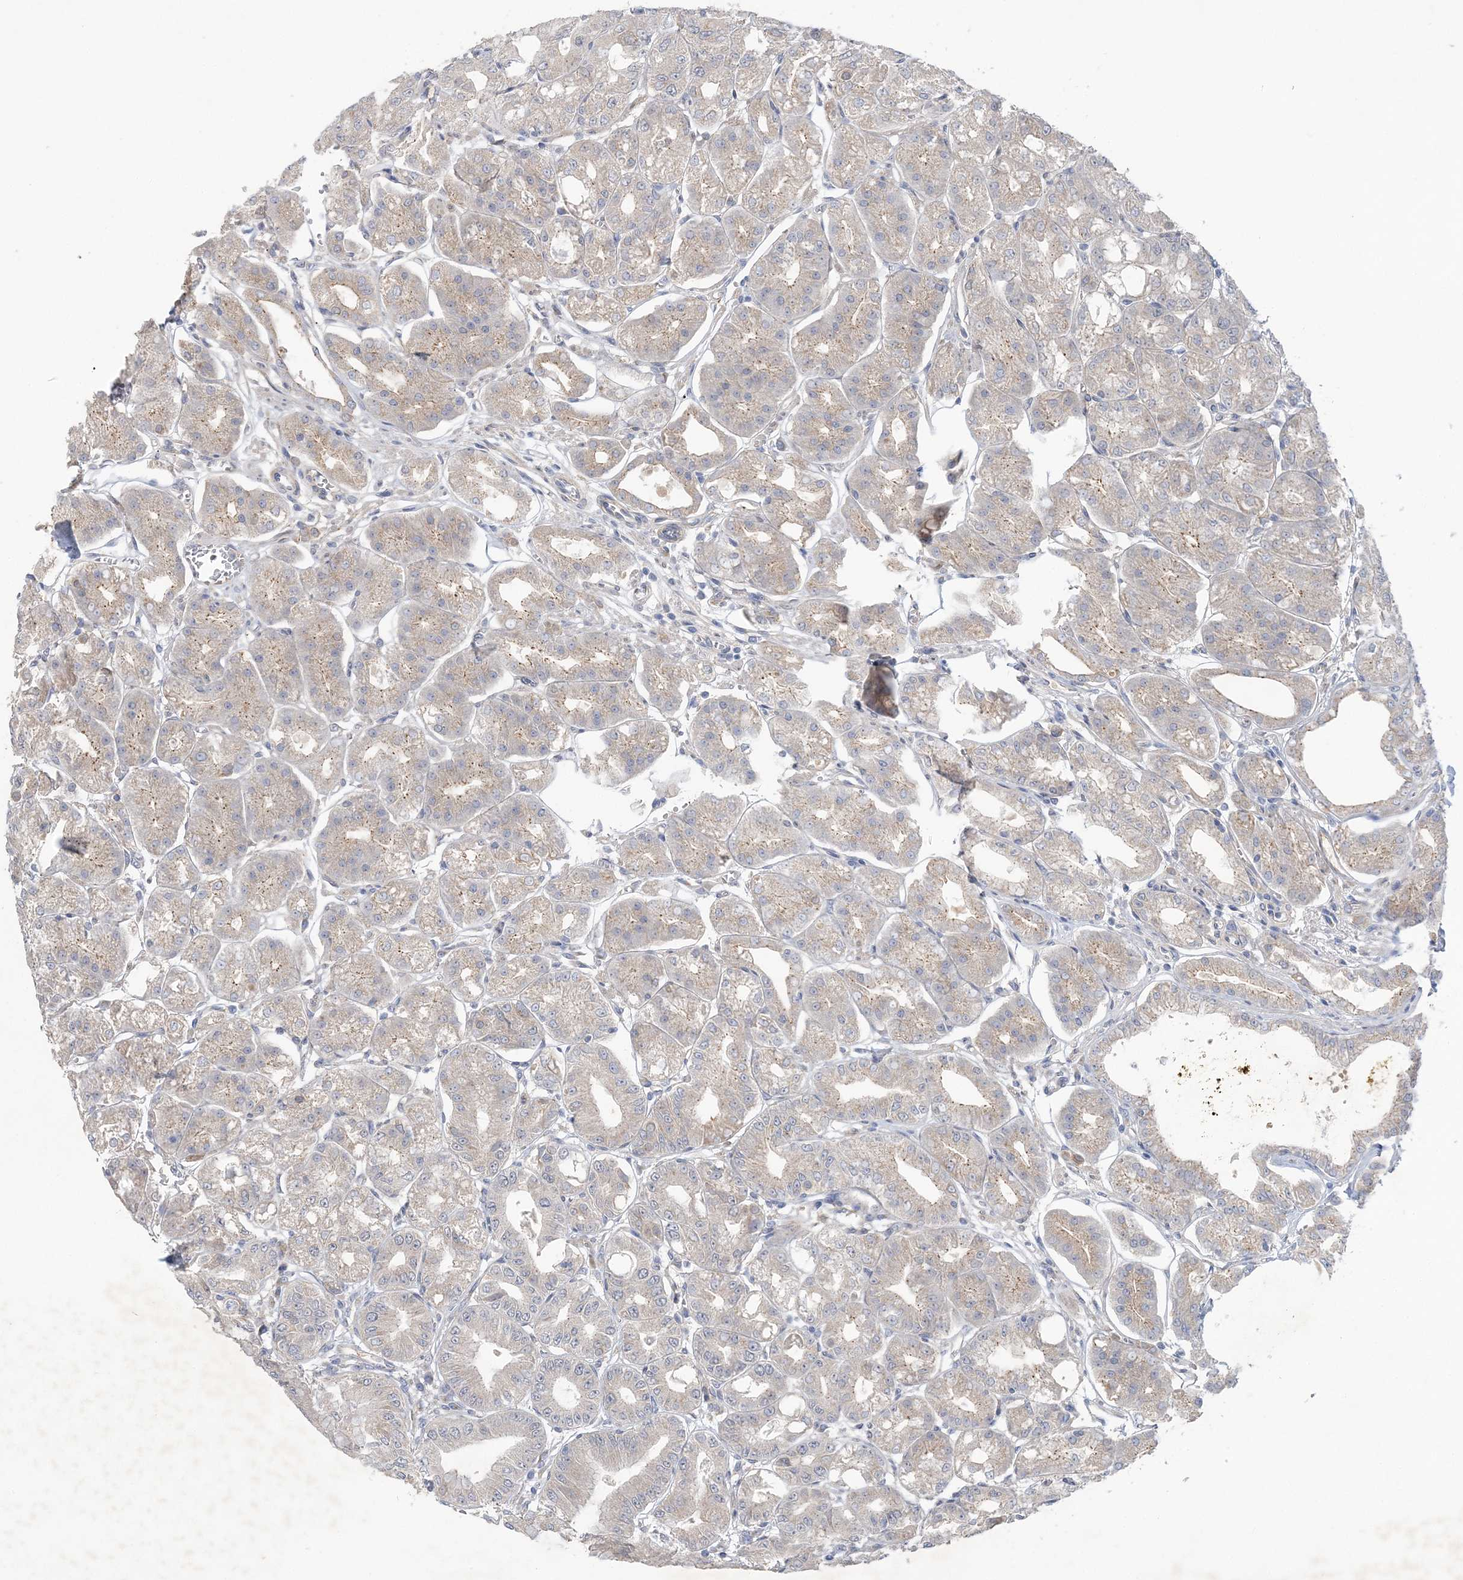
{"staining": {"intensity": "weak", "quantity": "25%-75%", "location": "cytoplasmic/membranous"}, "tissue": "stomach", "cell_type": "Glandular cells", "image_type": "normal", "snomed": [{"axis": "morphology", "description": "Normal tissue, NOS"}, {"axis": "topography", "description": "Stomach, lower"}], "caption": "Immunohistochemistry of normal human stomach exhibits low levels of weak cytoplasmic/membranous expression in about 25%-75% of glandular cells.", "gene": "ANKRD35", "patient": {"sex": "male", "age": 71}}